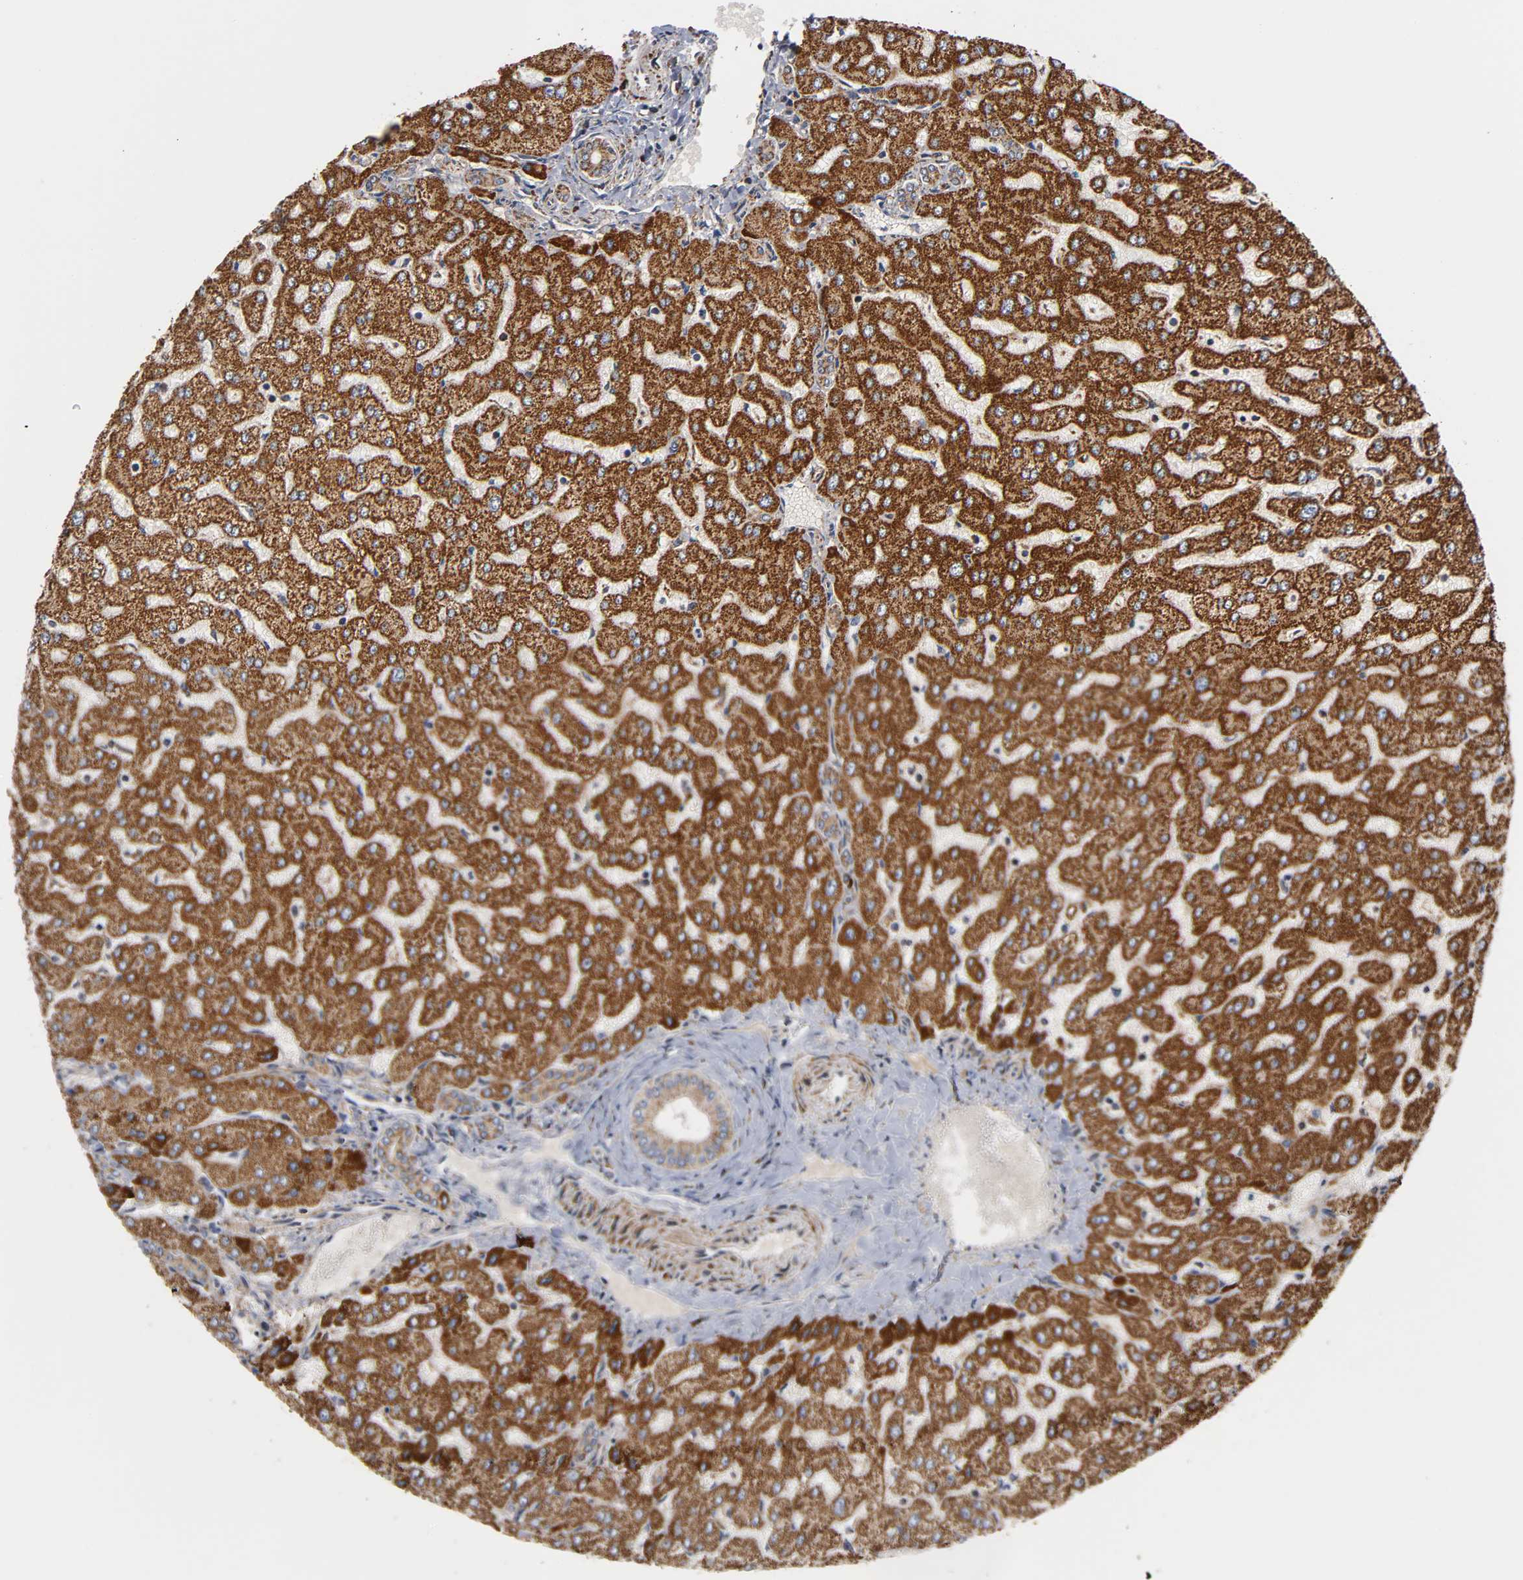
{"staining": {"intensity": "weak", "quantity": ">75%", "location": "cytoplasmic/membranous"}, "tissue": "liver", "cell_type": "Cholangiocytes", "image_type": "normal", "snomed": [{"axis": "morphology", "description": "Normal tissue, NOS"}, {"axis": "morphology", "description": "Fibrosis, NOS"}, {"axis": "topography", "description": "Liver"}], "caption": "Liver stained with immunohistochemistry (IHC) demonstrates weak cytoplasmic/membranous positivity in approximately >75% of cholangiocytes. (DAB (3,3'-diaminobenzidine) = brown stain, brightfield microscopy at high magnification).", "gene": "MAP3K1", "patient": {"sex": "female", "age": 29}}